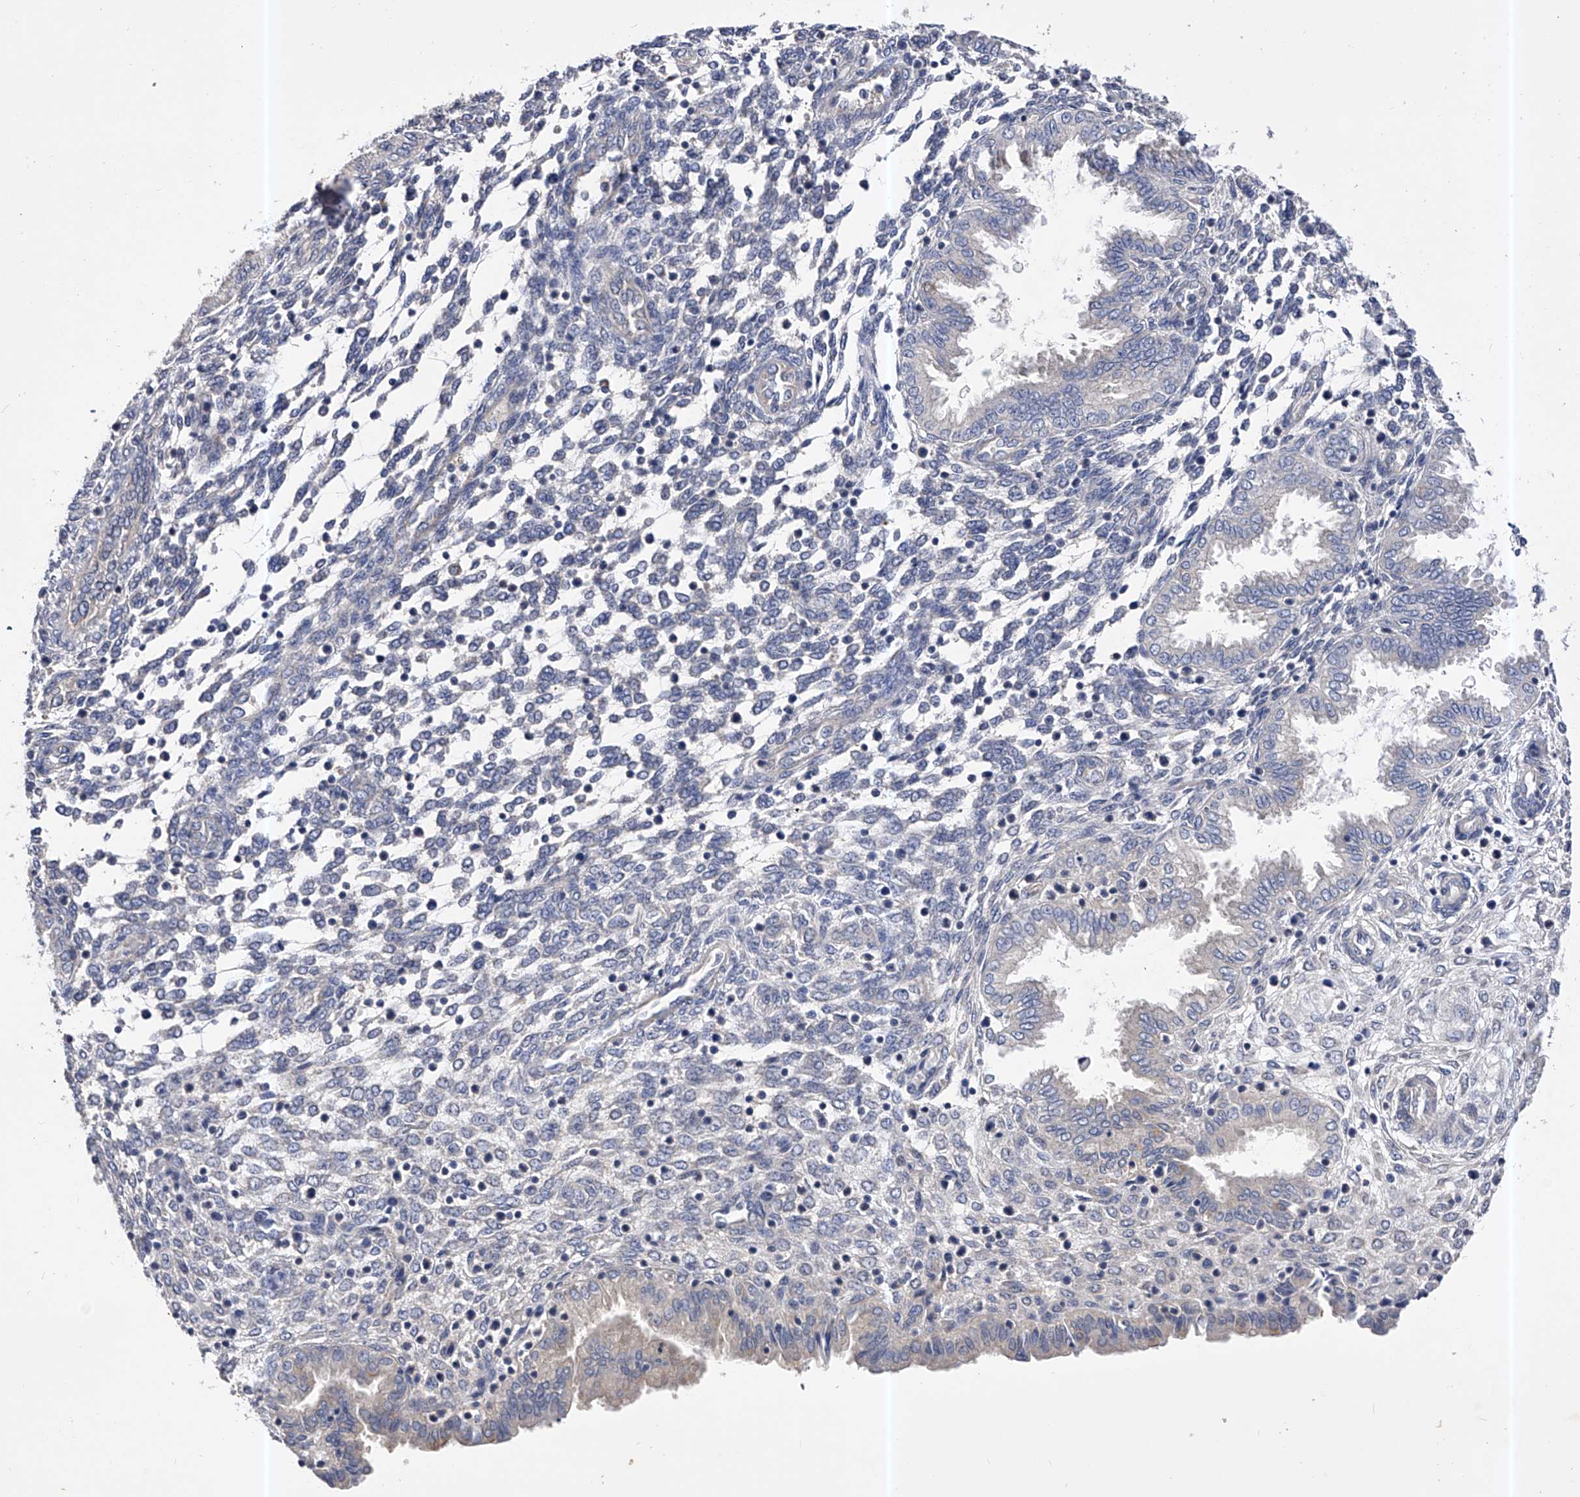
{"staining": {"intensity": "negative", "quantity": "none", "location": "none"}, "tissue": "endometrium", "cell_type": "Cells in endometrial stroma", "image_type": "normal", "snomed": [{"axis": "morphology", "description": "Normal tissue, NOS"}, {"axis": "topography", "description": "Endometrium"}], "caption": "A photomicrograph of endometrium stained for a protein shows no brown staining in cells in endometrial stroma. (Stains: DAB (3,3'-diaminobenzidine) IHC with hematoxylin counter stain, Microscopy: brightfield microscopy at high magnification).", "gene": "PPP5C", "patient": {"sex": "female", "age": 33}}